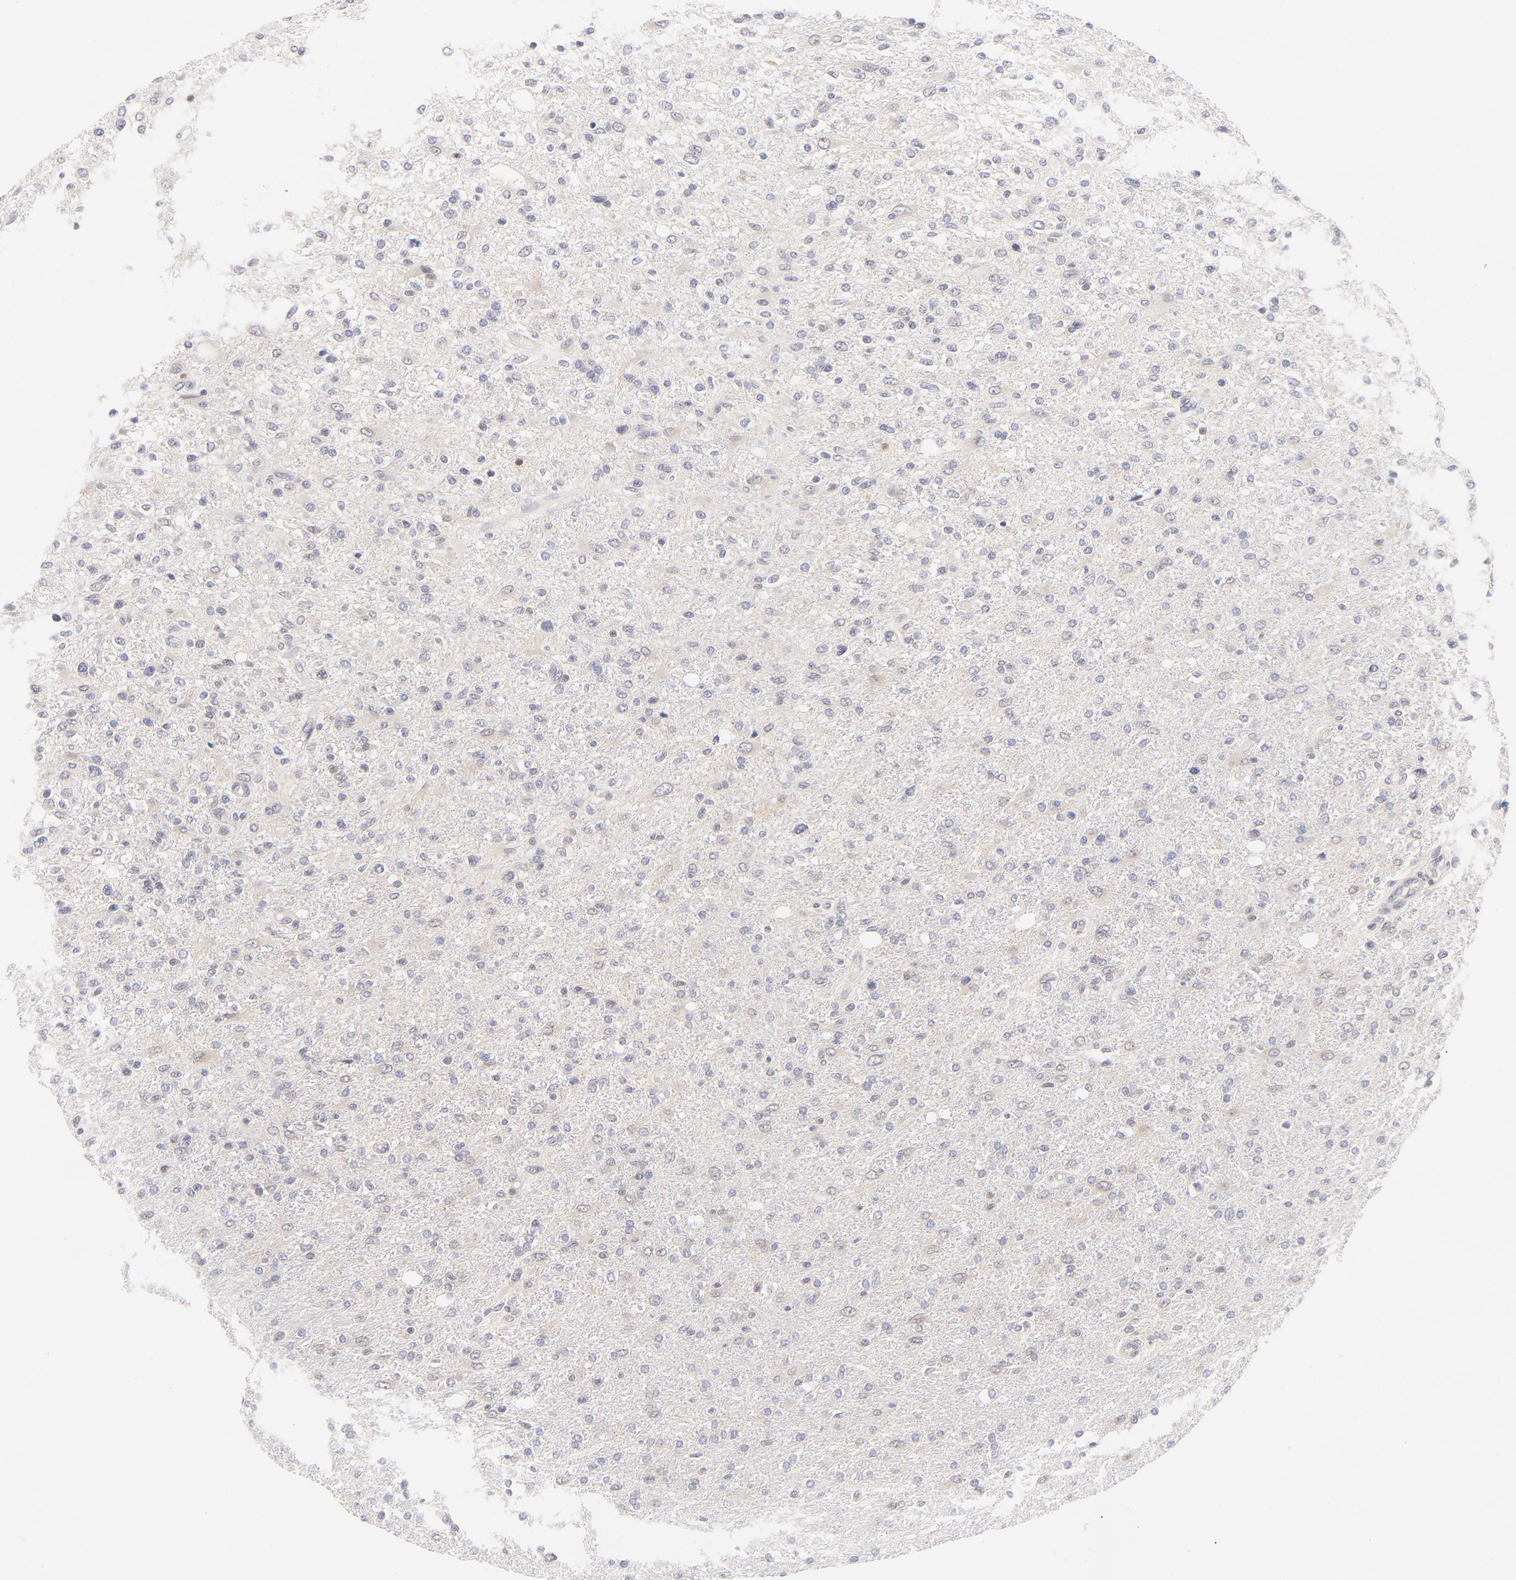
{"staining": {"intensity": "negative", "quantity": "none", "location": "none"}, "tissue": "glioma", "cell_type": "Tumor cells", "image_type": "cancer", "snomed": [{"axis": "morphology", "description": "Glioma, malignant, High grade"}, {"axis": "topography", "description": "Cerebral cortex"}], "caption": "Immunohistochemistry (IHC) of malignant high-grade glioma displays no expression in tumor cells. (DAB IHC with hematoxylin counter stain).", "gene": "CASP6", "patient": {"sex": "male", "age": 76}}